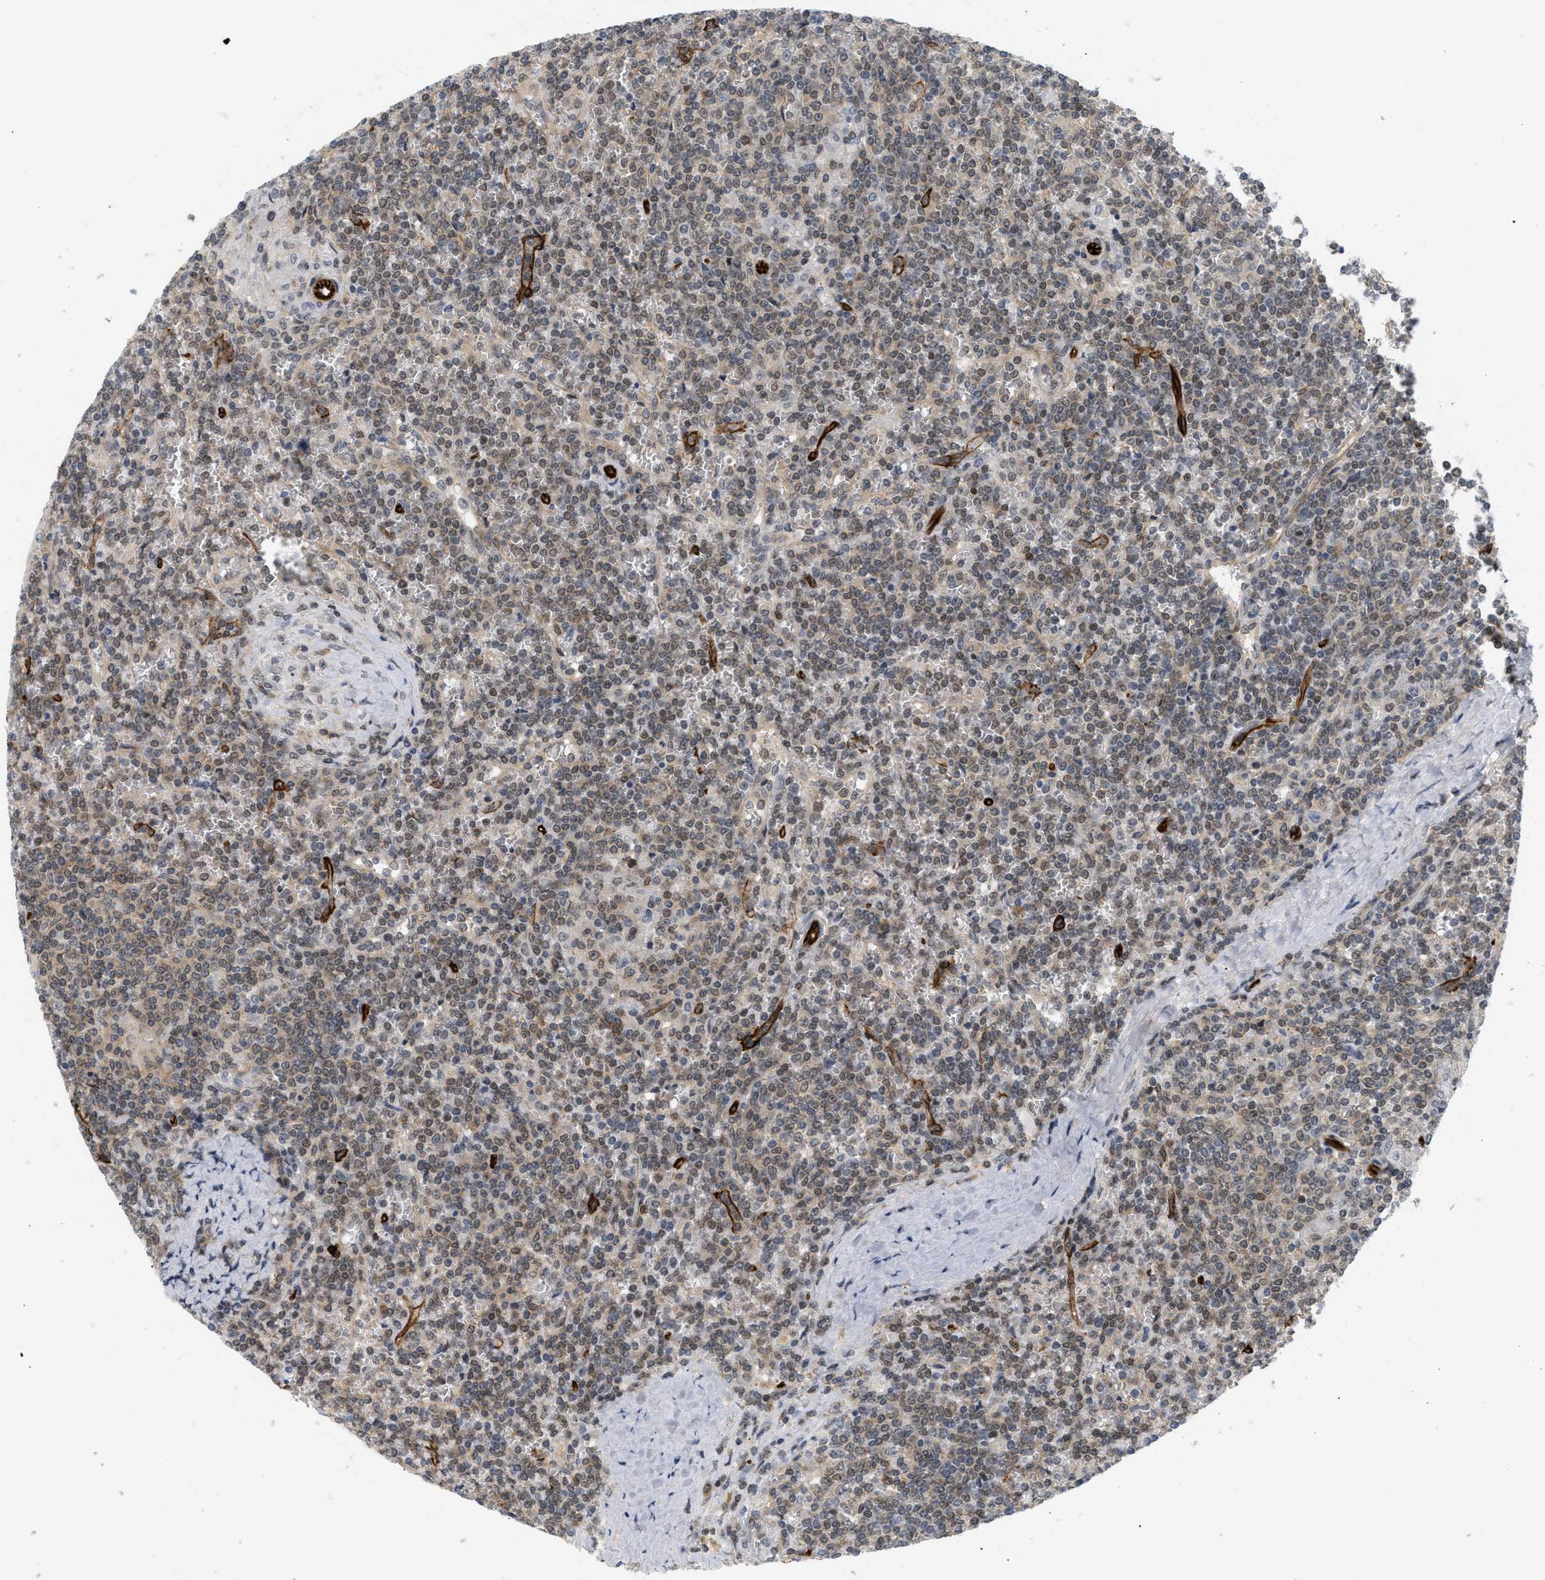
{"staining": {"intensity": "moderate", "quantity": "25%-75%", "location": "cytoplasmic/membranous"}, "tissue": "lymphoma", "cell_type": "Tumor cells", "image_type": "cancer", "snomed": [{"axis": "morphology", "description": "Malignant lymphoma, non-Hodgkin's type, Low grade"}, {"axis": "topography", "description": "Spleen"}], "caption": "Immunohistochemistry (IHC) (DAB) staining of human lymphoma exhibits moderate cytoplasmic/membranous protein expression in approximately 25%-75% of tumor cells. Ihc stains the protein of interest in brown and the nuclei are stained blue.", "gene": "PALMD", "patient": {"sex": "female", "age": 19}}